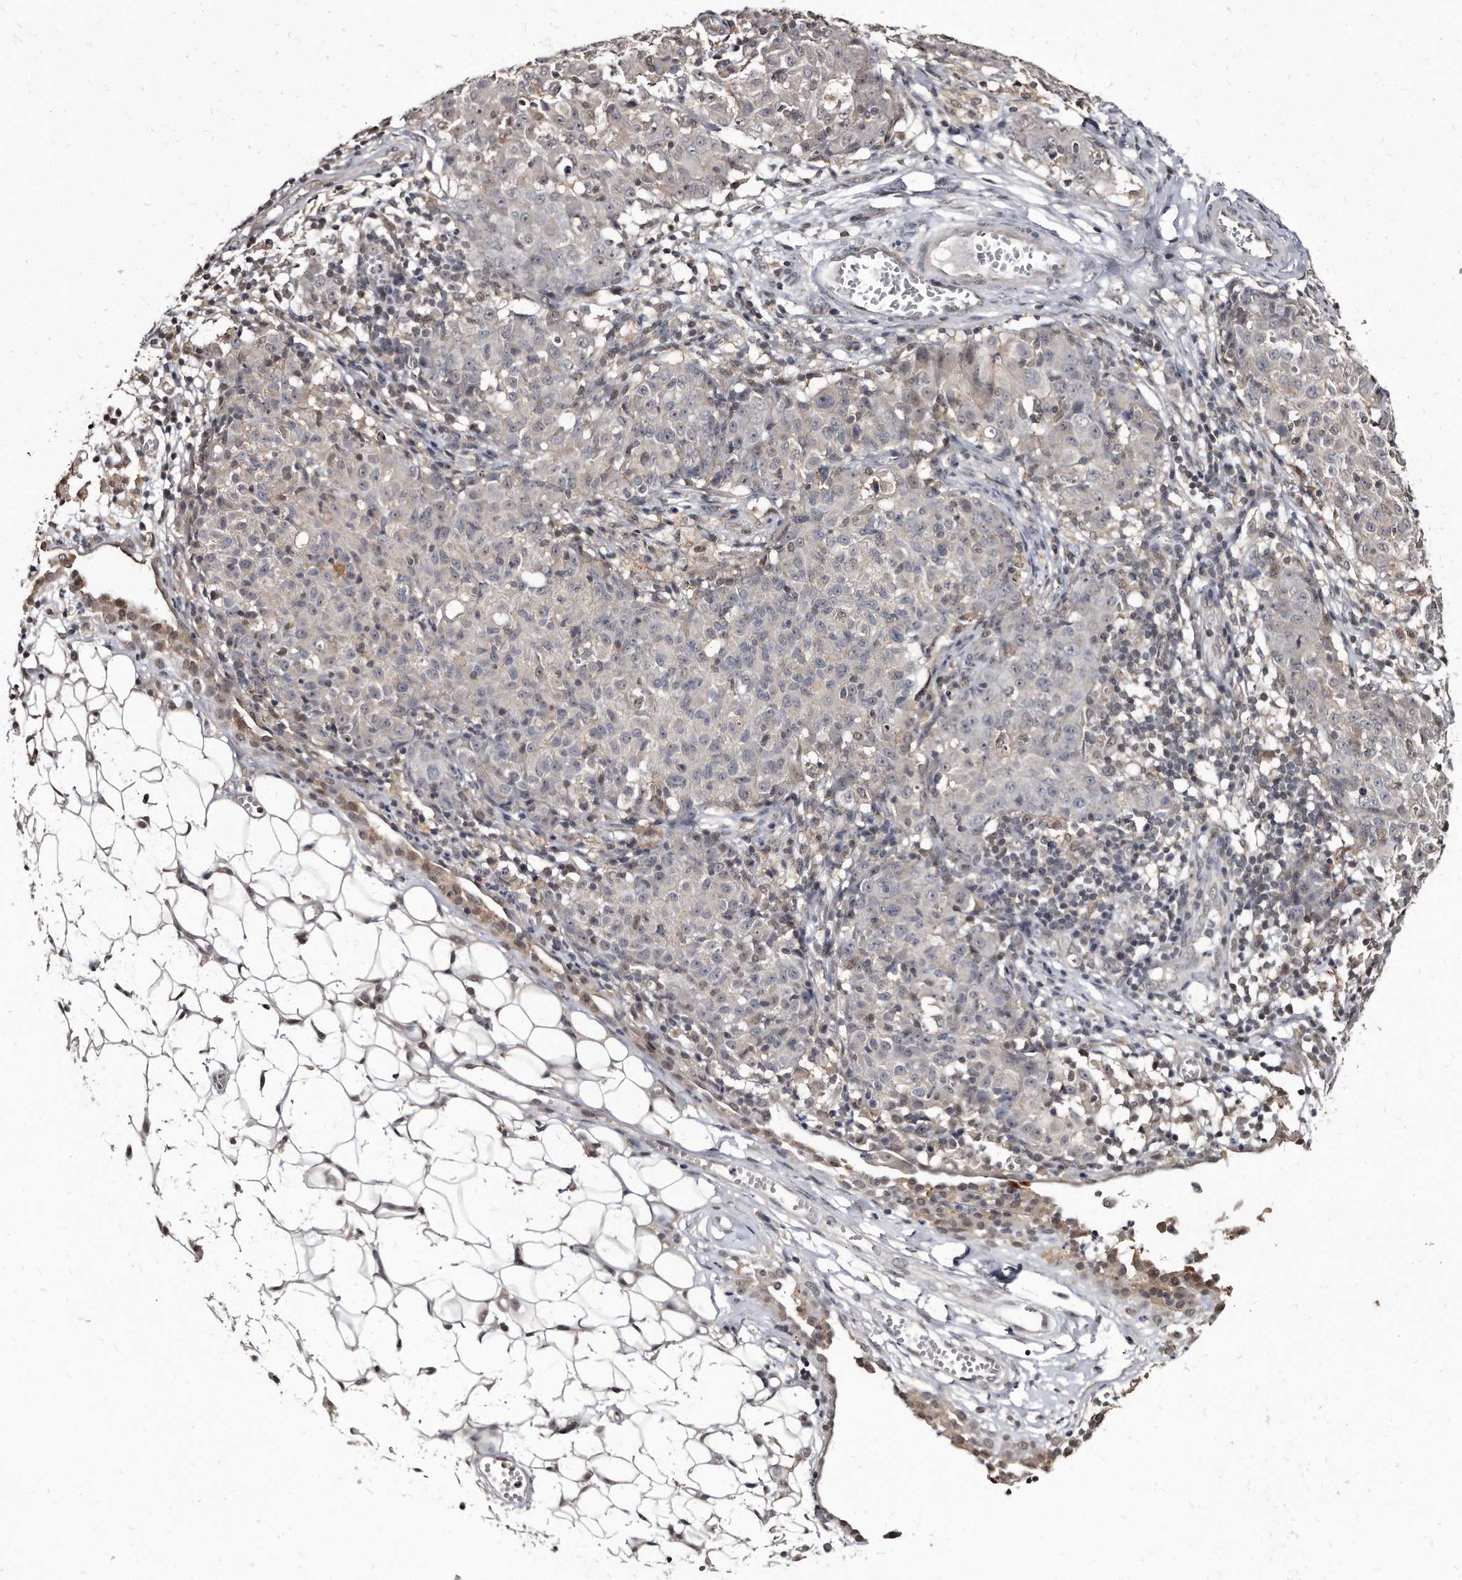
{"staining": {"intensity": "negative", "quantity": "none", "location": "none"}, "tissue": "ovarian cancer", "cell_type": "Tumor cells", "image_type": "cancer", "snomed": [{"axis": "morphology", "description": "Carcinoma, endometroid"}, {"axis": "topography", "description": "Ovary"}], "caption": "There is no significant positivity in tumor cells of ovarian cancer.", "gene": "KLHDC3", "patient": {"sex": "female", "age": 42}}